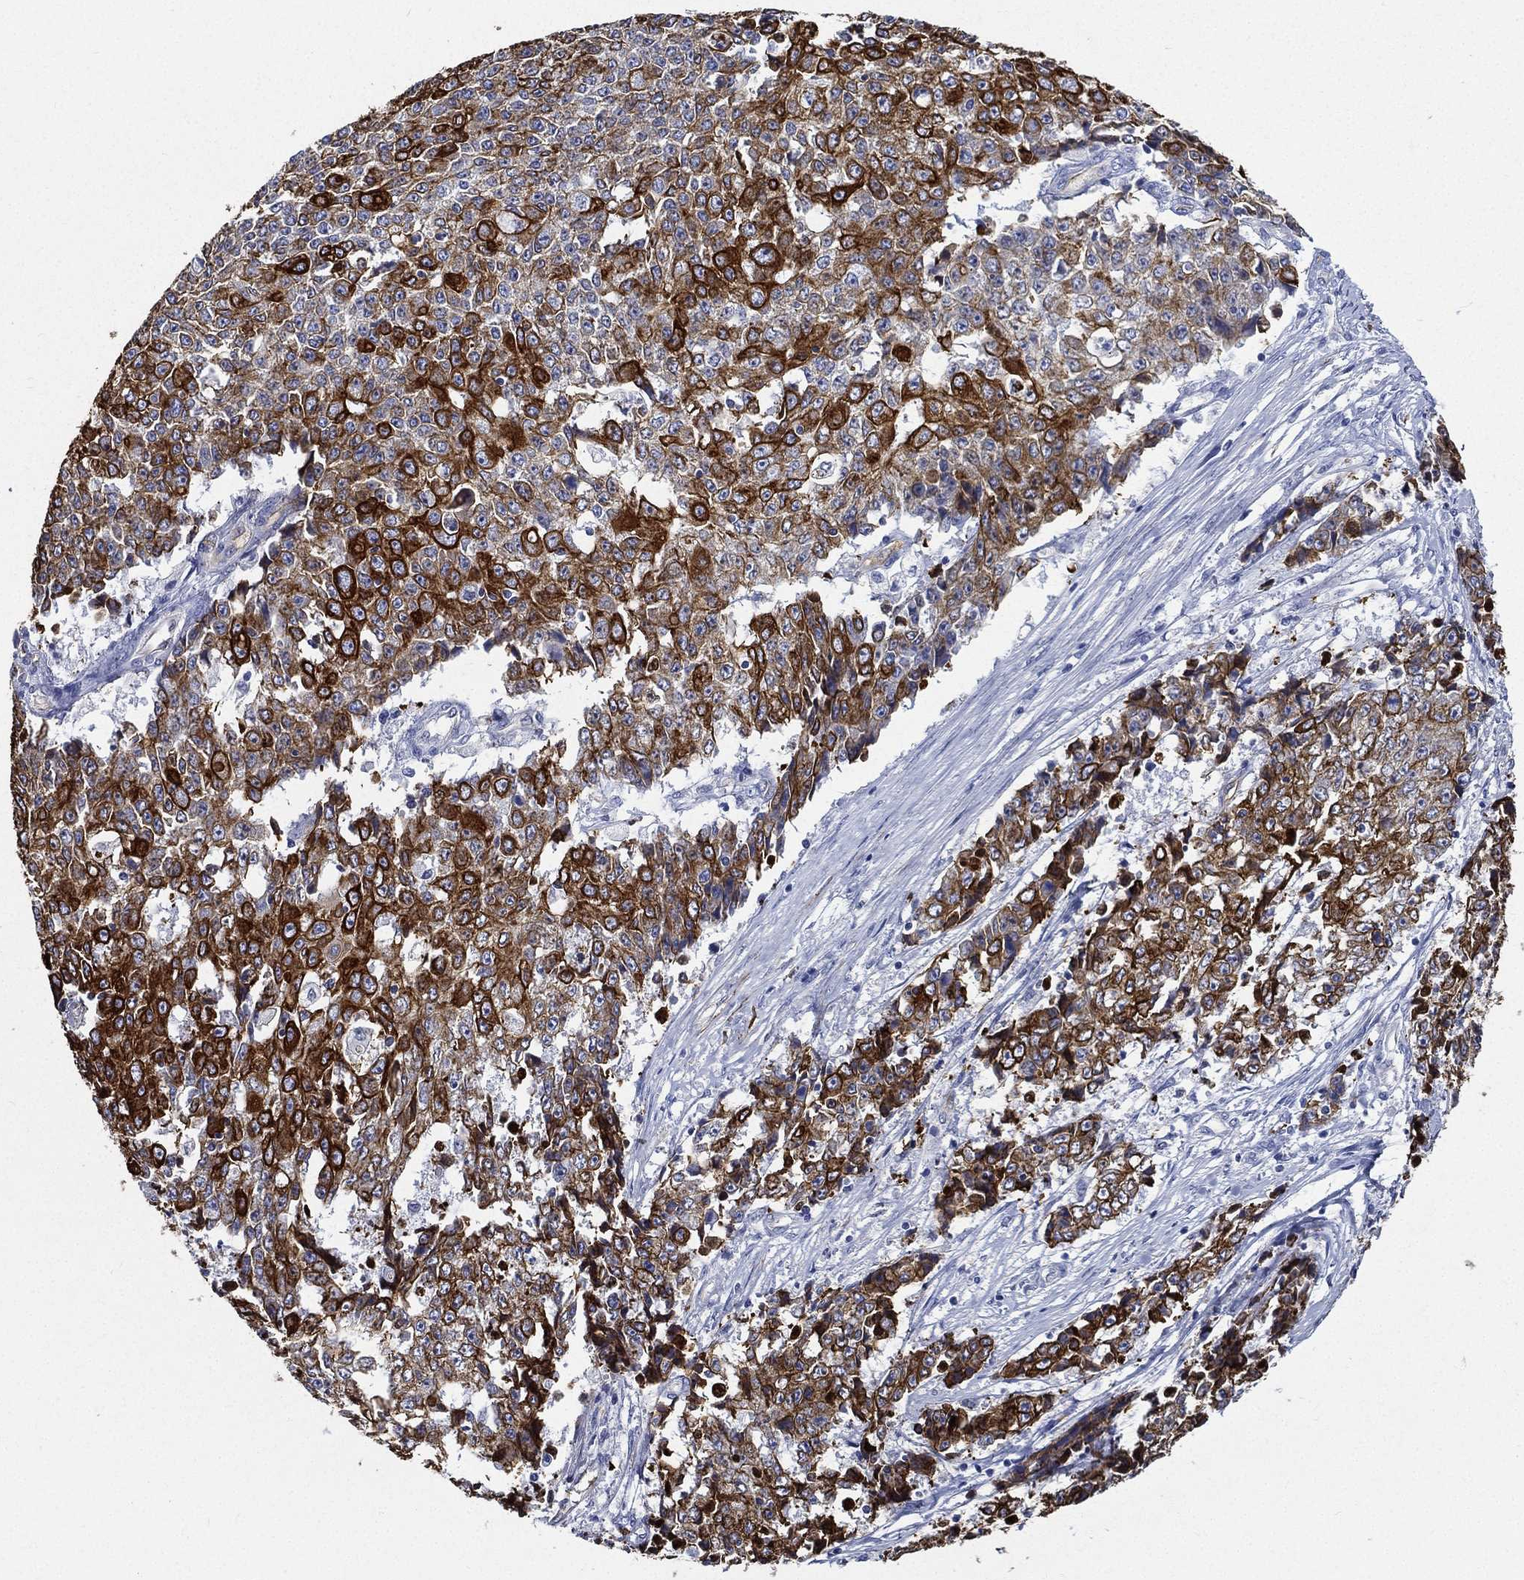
{"staining": {"intensity": "strong", "quantity": "25%-75%", "location": "cytoplasmic/membranous"}, "tissue": "ovarian cancer", "cell_type": "Tumor cells", "image_type": "cancer", "snomed": [{"axis": "morphology", "description": "Carcinoma, endometroid"}, {"axis": "topography", "description": "Ovary"}], "caption": "DAB immunohistochemical staining of human ovarian cancer demonstrates strong cytoplasmic/membranous protein staining in approximately 25%-75% of tumor cells. (DAB (3,3'-diaminobenzidine) = brown stain, brightfield microscopy at high magnification).", "gene": "NEDD9", "patient": {"sex": "female", "age": 42}}